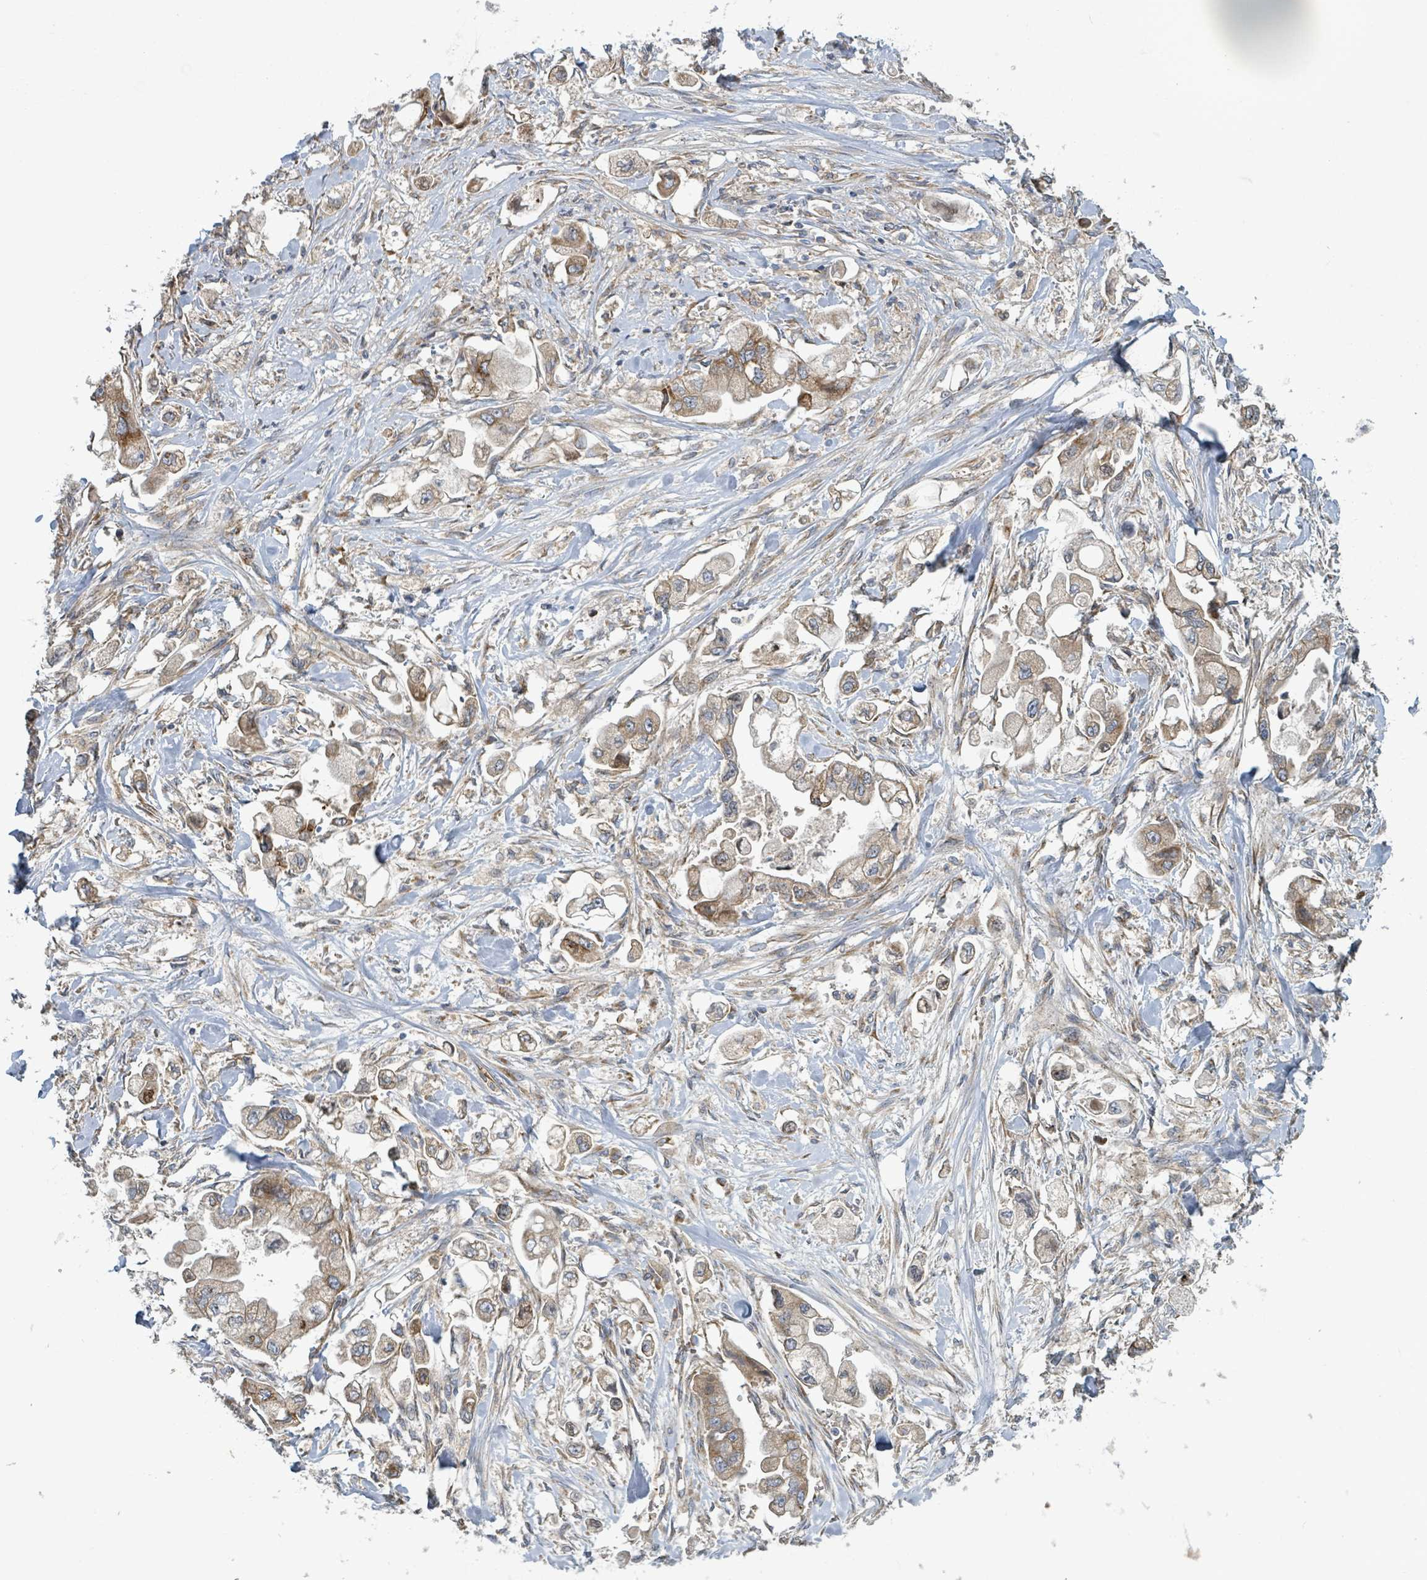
{"staining": {"intensity": "moderate", "quantity": ">75%", "location": "cytoplasmic/membranous"}, "tissue": "stomach cancer", "cell_type": "Tumor cells", "image_type": "cancer", "snomed": [{"axis": "morphology", "description": "Adenocarcinoma, NOS"}, {"axis": "topography", "description": "Stomach"}], "caption": "An immunohistochemistry image of tumor tissue is shown. Protein staining in brown highlights moderate cytoplasmic/membranous positivity in stomach adenocarcinoma within tumor cells. Nuclei are stained in blue.", "gene": "OR51E1", "patient": {"sex": "male", "age": 62}}